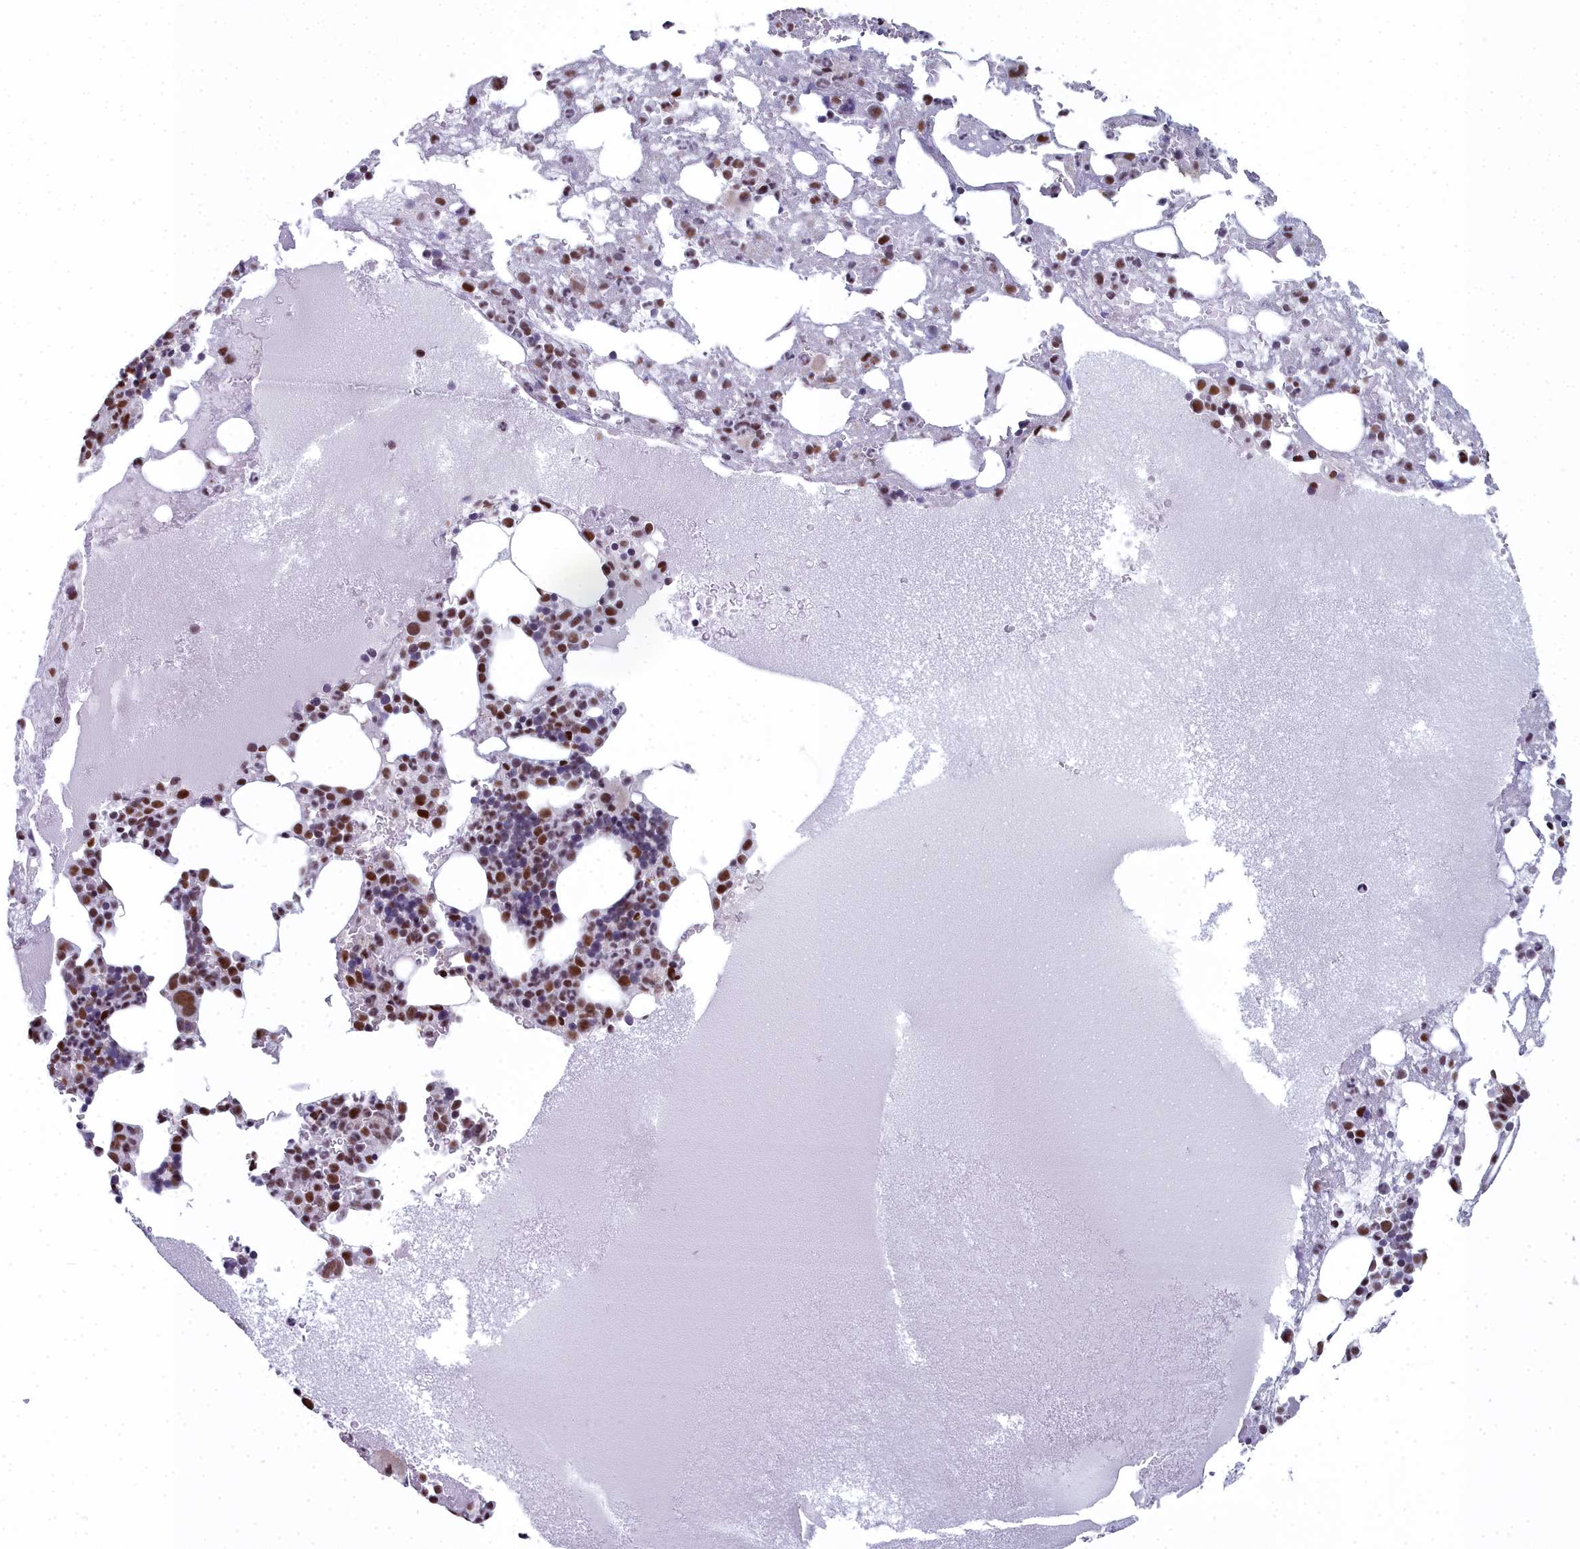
{"staining": {"intensity": "strong", "quantity": "25%-75%", "location": "nuclear"}, "tissue": "bone marrow", "cell_type": "Hematopoietic cells", "image_type": "normal", "snomed": [{"axis": "morphology", "description": "Normal tissue, NOS"}, {"axis": "topography", "description": "Bone marrow"}], "caption": "Protein expression analysis of benign human bone marrow reveals strong nuclear staining in about 25%-75% of hematopoietic cells. The staining was performed using DAB, with brown indicating positive protein expression. Nuclei are stained blue with hematoxylin.", "gene": "SF3B3", "patient": {"sex": "male", "age": 61}}